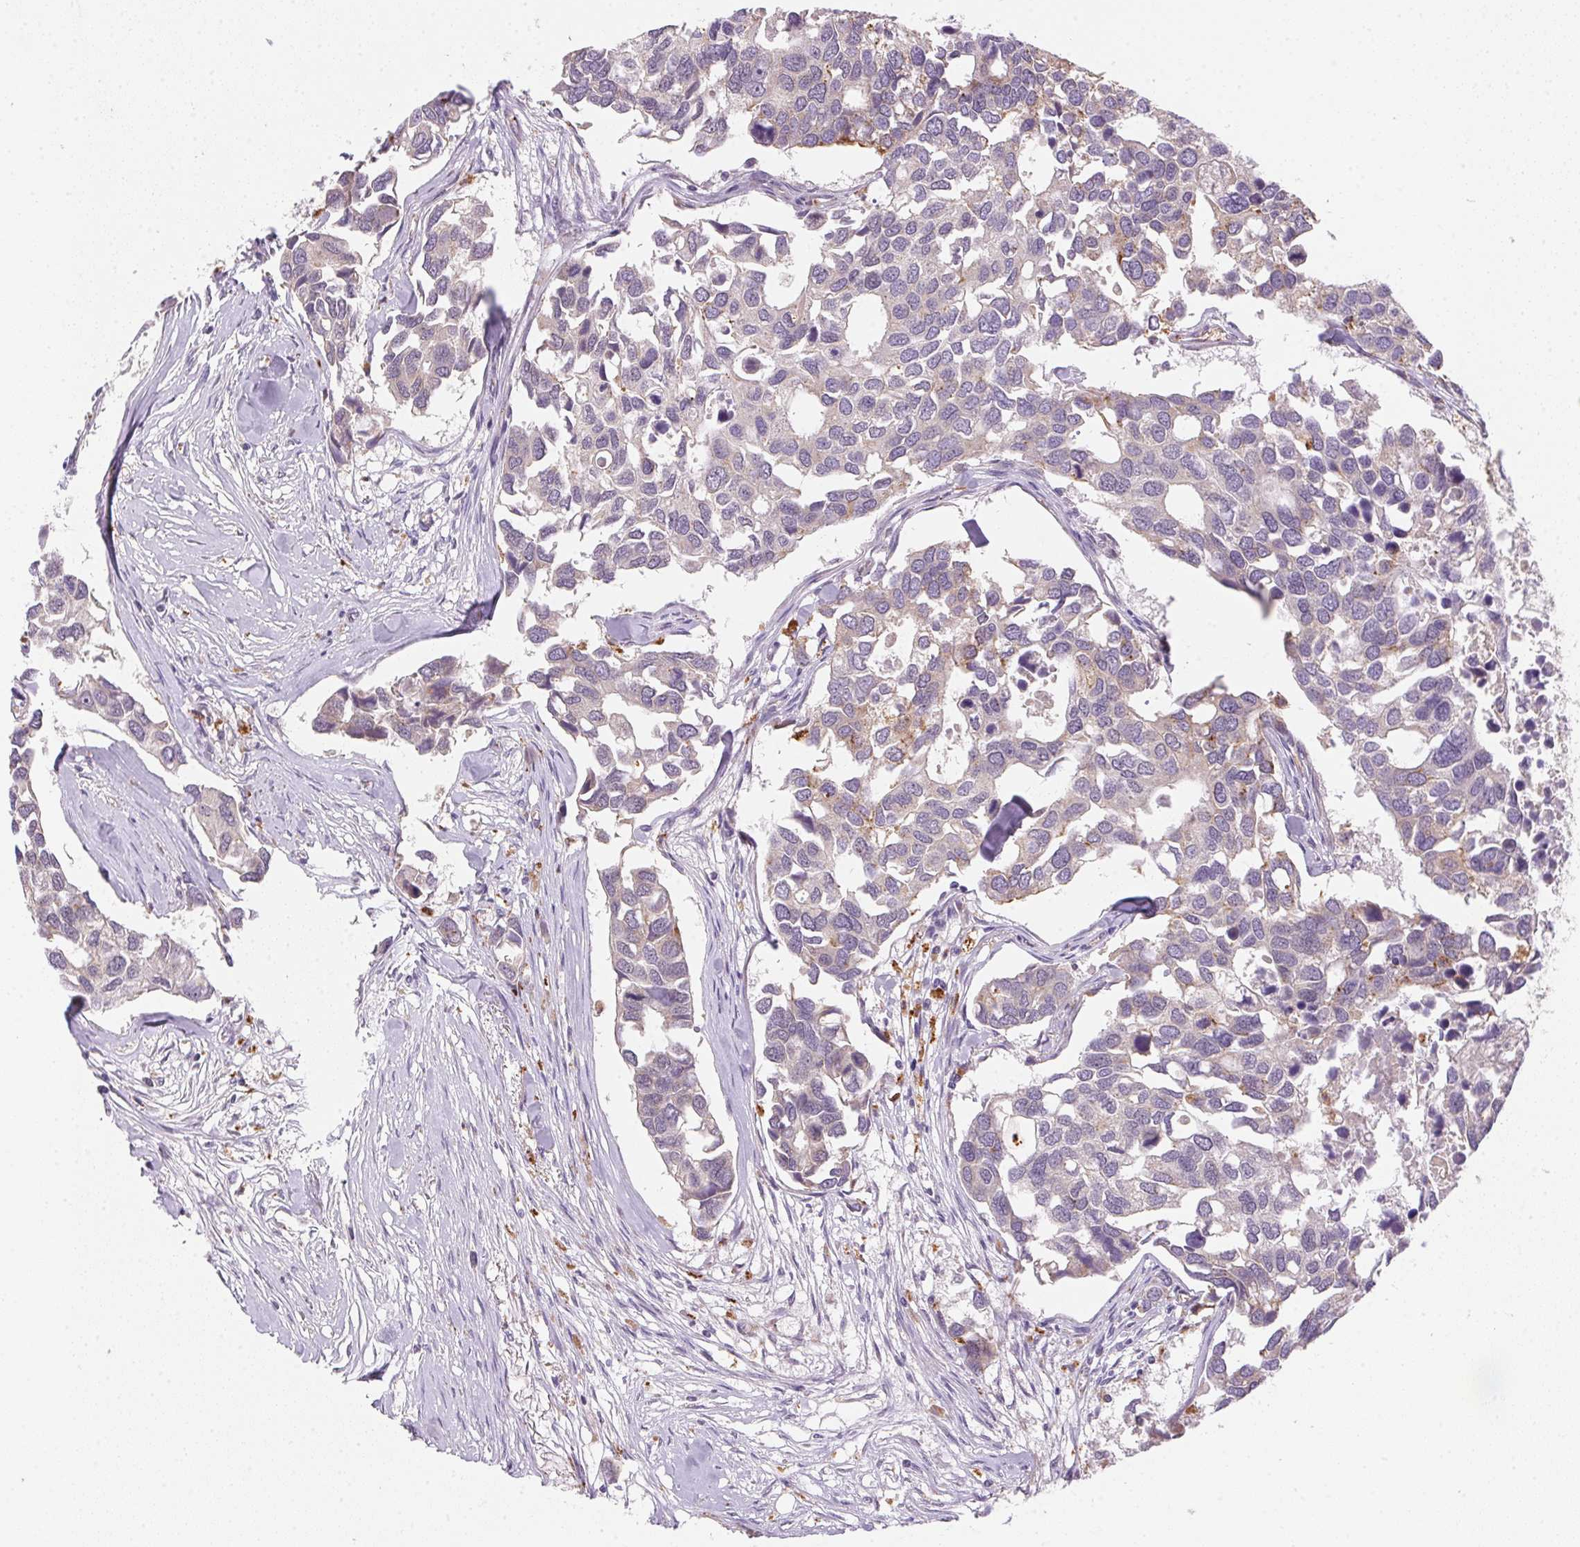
{"staining": {"intensity": "weak", "quantity": "<25%", "location": "cytoplasmic/membranous"}, "tissue": "breast cancer", "cell_type": "Tumor cells", "image_type": "cancer", "snomed": [{"axis": "morphology", "description": "Duct carcinoma"}, {"axis": "topography", "description": "Breast"}], "caption": "Infiltrating ductal carcinoma (breast) stained for a protein using immunohistochemistry (IHC) exhibits no staining tumor cells.", "gene": "METTL13", "patient": {"sex": "female", "age": 83}}